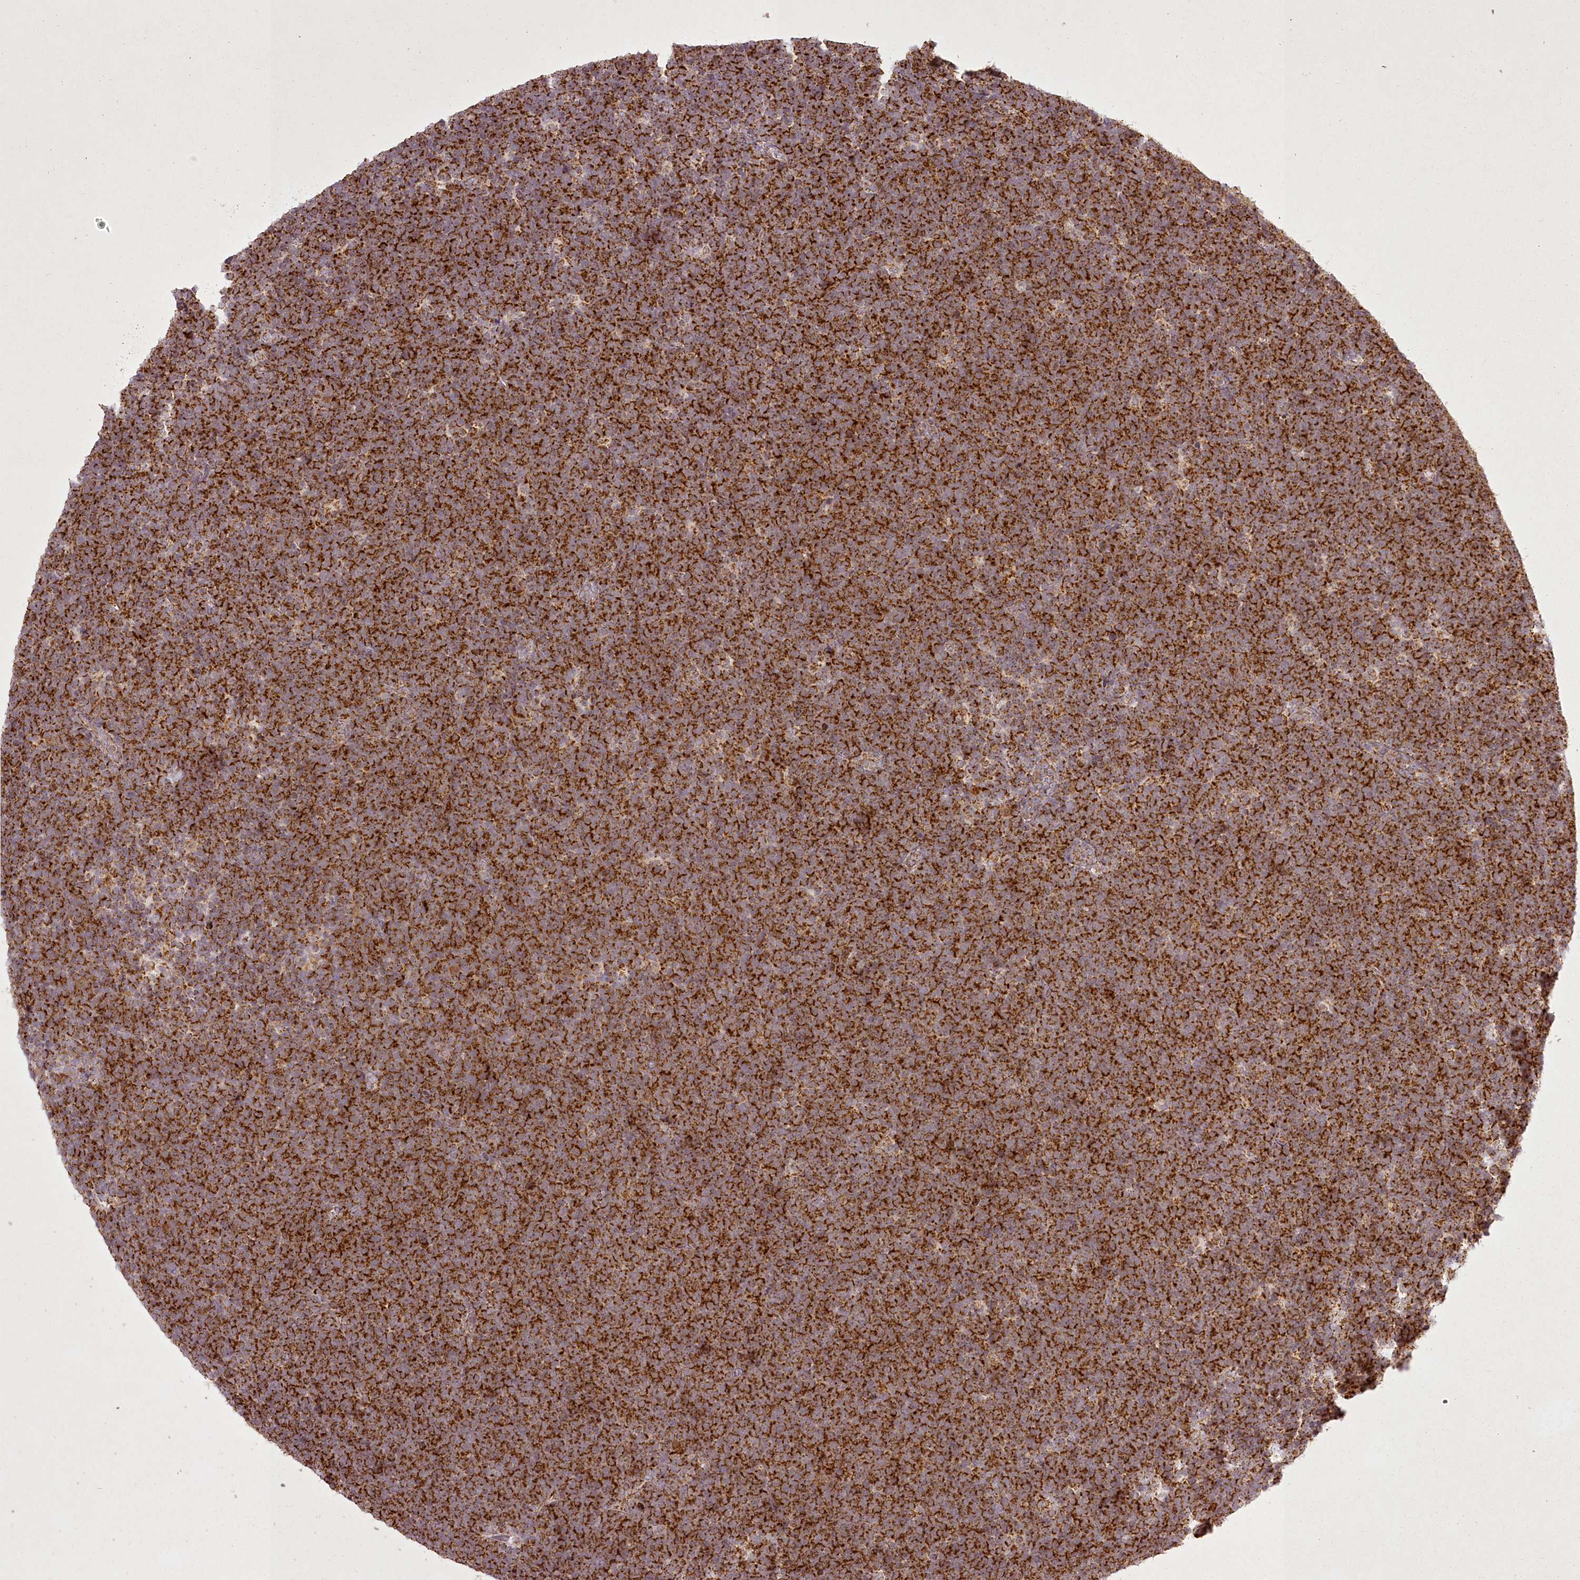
{"staining": {"intensity": "strong", "quantity": ">75%", "location": "cytoplasmic/membranous"}, "tissue": "lymphoma", "cell_type": "Tumor cells", "image_type": "cancer", "snomed": [{"axis": "morphology", "description": "Malignant lymphoma, non-Hodgkin's type, High grade"}, {"axis": "topography", "description": "Lymph node"}], "caption": "The image exhibits a brown stain indicating the presence of a protein in the cytoplasmic/membranous of tumor cells in lymphoma.", "gene": "CHCHD2", "patient": {"sex": "male", "age": 13}}